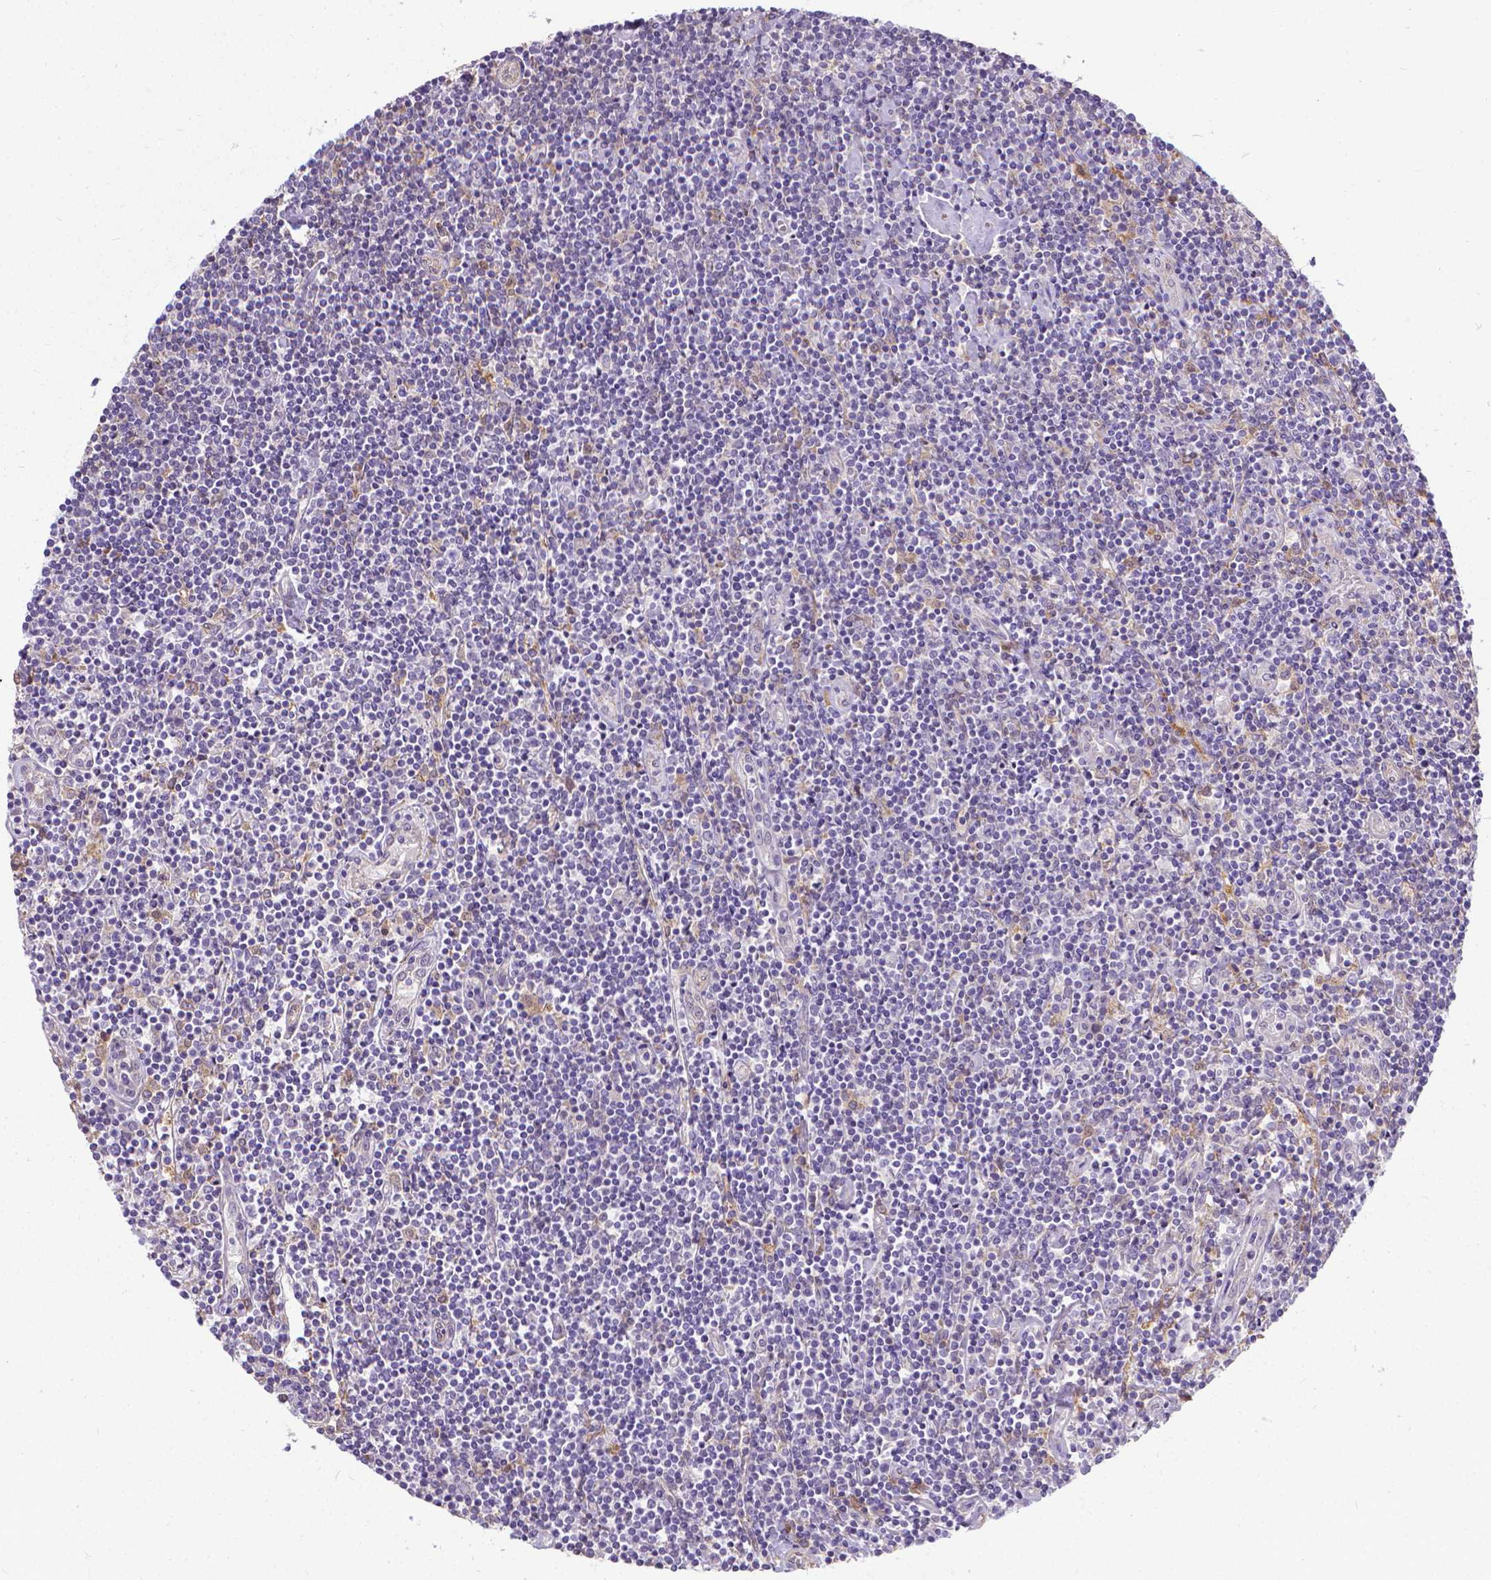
{"staining": {"intensity": "negative", "quantity": "none", "location": "none"}, "tissue": "lymphoma", "cell_type": "Tumor cells", "image_type": "cancer", "snomed": [{"axis": "morphology", "description": "Hodgkin's disease, NOS"}, {"axis": "topography", "description": "Lymph node"}], "caption": "Tumor cells show no significant expression in Hodgkin's disease.", "gene": "CFAP299", "patient": {"sex": "male", "age": 40}}